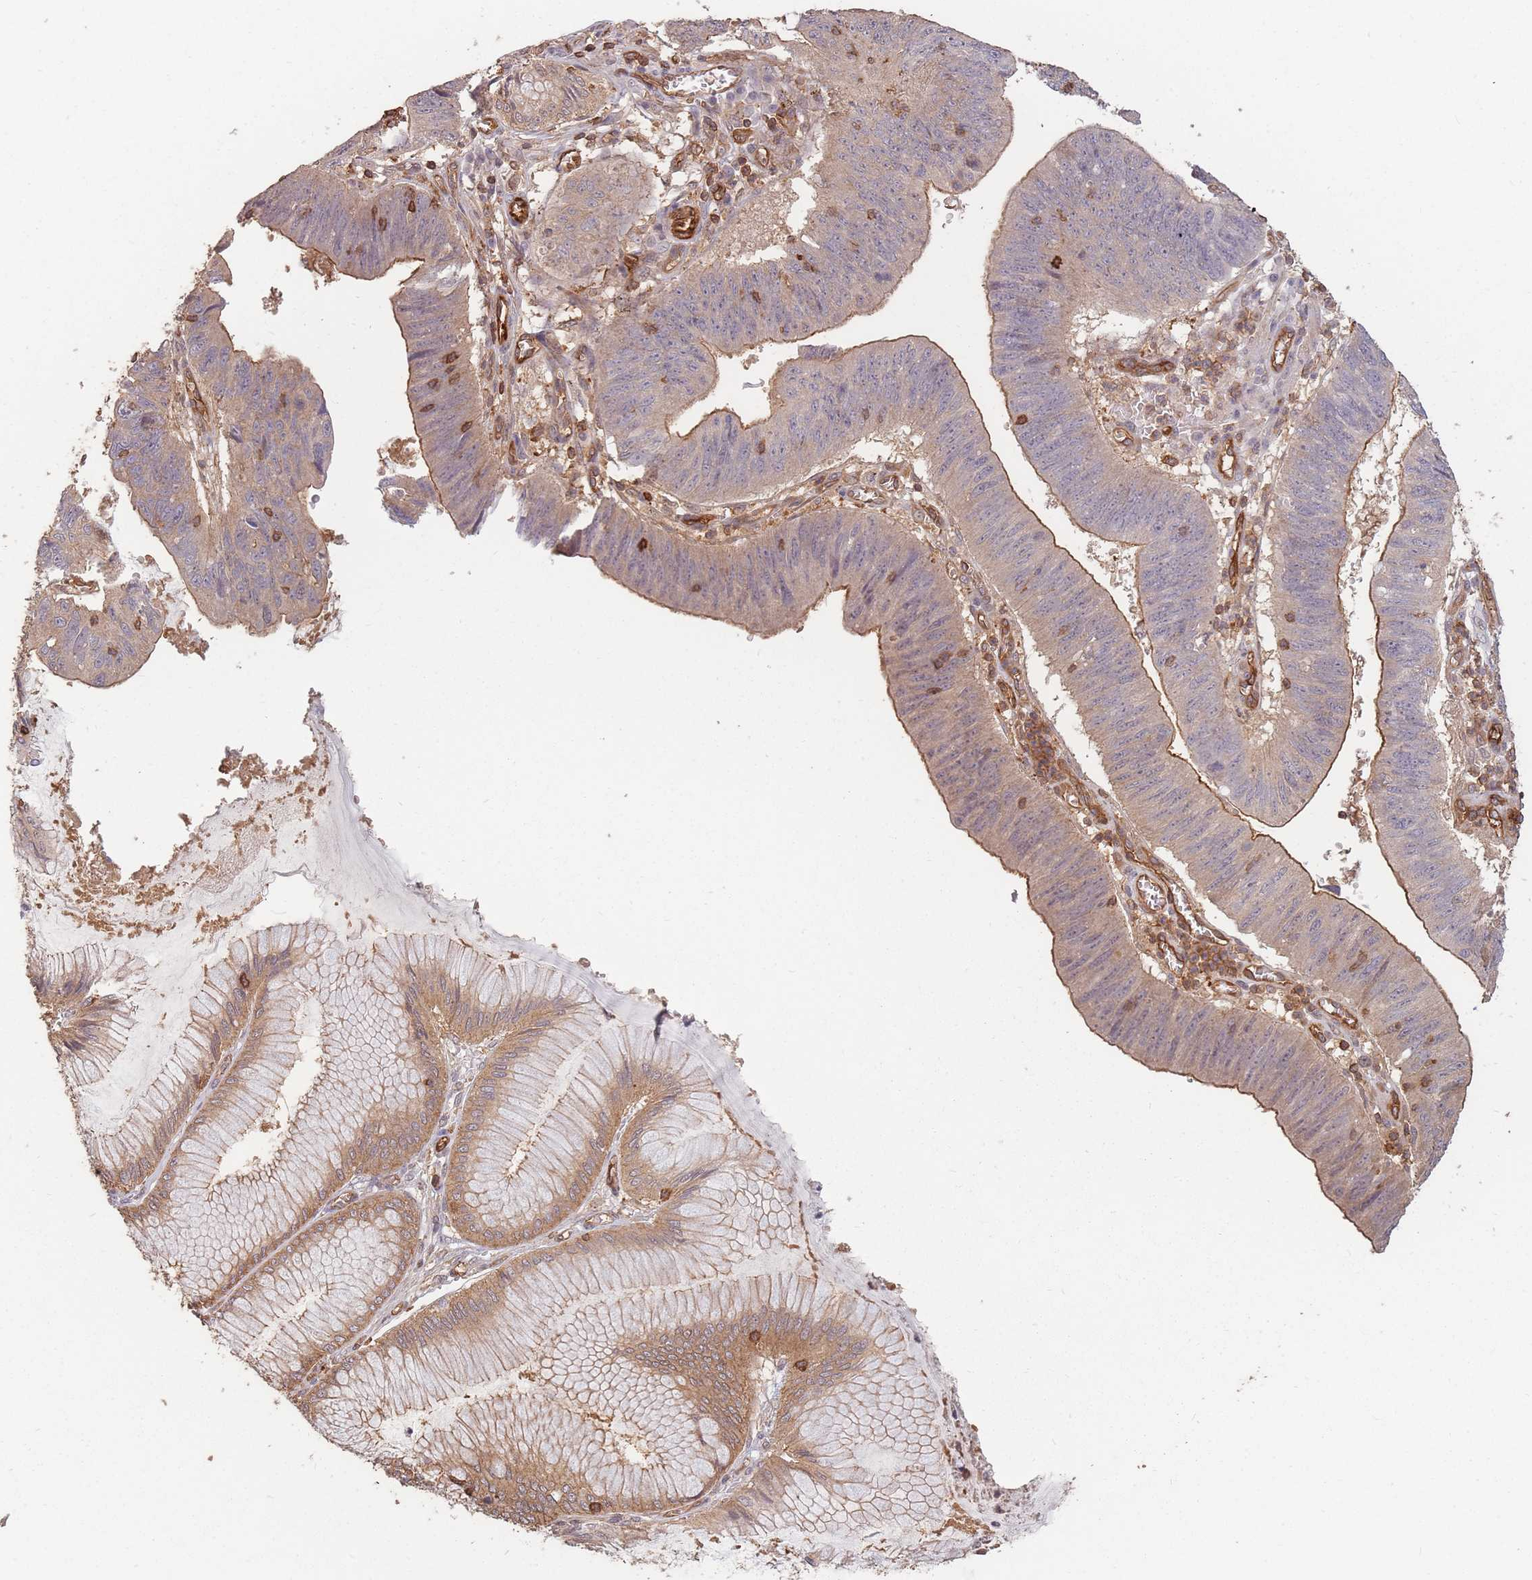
{"staining": {"intensity": "moderate", "quantity": "25%-75%", "location": "cytoplasmic/membranous"}, "tissue": "stomach cancer", "cell_type": "Tumor cells", "image_type": "cancer", "snomed": [{"axis": "morphology", "description": "Adenocarcinoma, NOS"}, {"axis": "topography", "description": "Stomach"}], "caption": "IHC image of human stomach adenocarcinoma stained for a protein (brown), which shows medium levels of moderate cytoplasmic/membranous positivity in approximately 25%-75% of tumor cells.", "gene": "PLS3", "patient": {"sex": "male", "age": 59}}